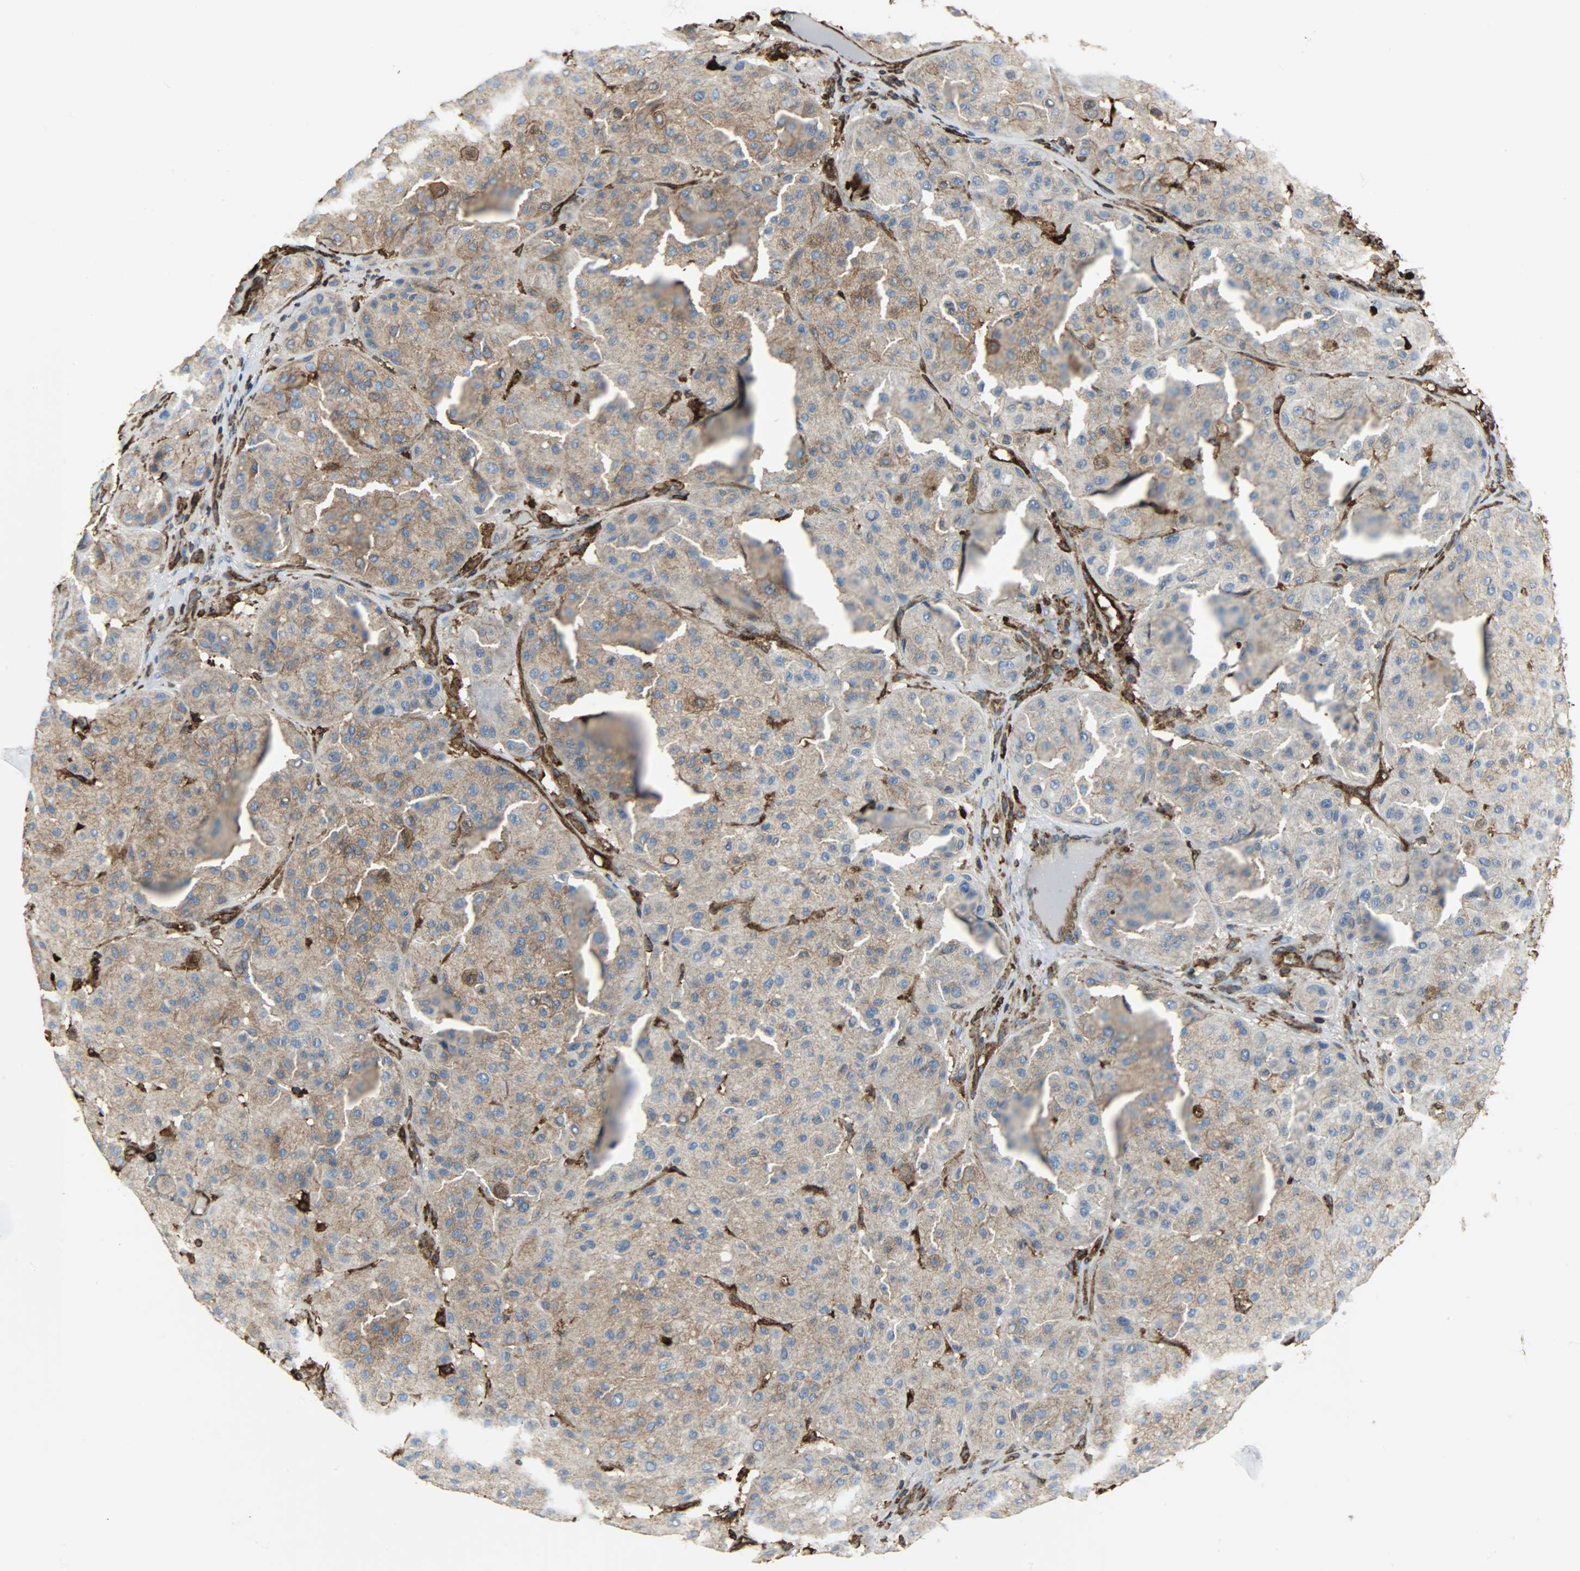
{"staining": {"intensity": "moderate", "quantity": ">75%", "location": "cytoplasmic/membranous"}, "tissue": "melanoma", "cell_type": "Tumor cells", "image_type": "cancer", "snomed": [{"axis": "morphology", "description": "Normal tissue, NOS"}, {"axis": "morphology", "description": "Malignant melanoma, Metastatic site"}, {"axis": "topography", "description": "Skin"}], "caption": "High-magnification brightfield microscopy of malignant melanoma (metastatic site) stained with DAB (brown) and counterstained with hematoxylin (blue). tumor cells exhibit moderate cytoplasmic/membranous positivity is identified in approximately>75% of cells. (Stains: DAB in brown, nuclei in blue, Microscopy: brightfield microscopy at high magnification).", "gene": "VASP", "patient": {"sex": "male", "age": 41}}